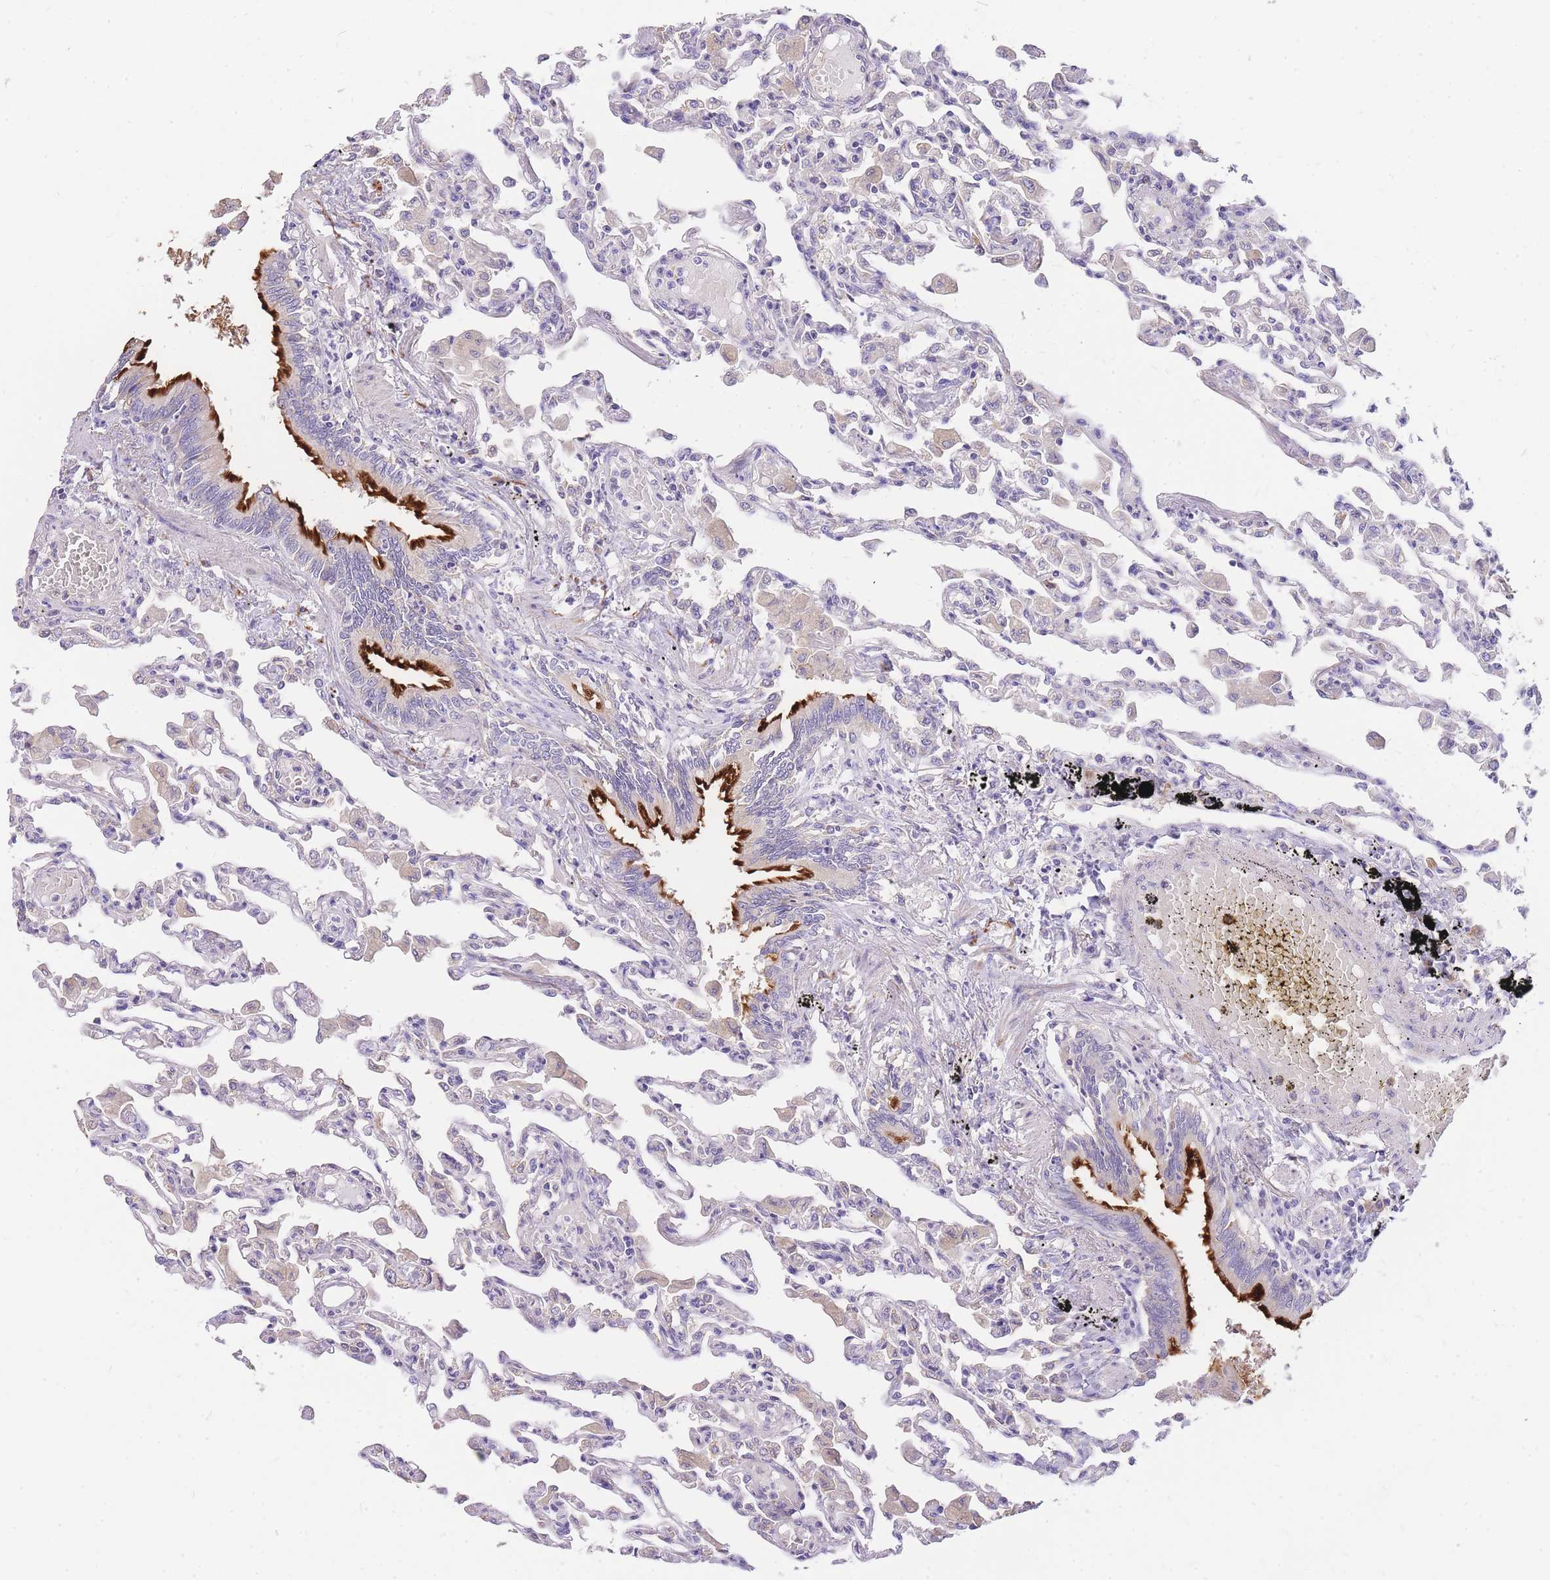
{"staining": {"intensity": "negative", "quantity": "none", "location": "none"}, "tissue": "lung", "cell_type": "Alveolar cells", "image_type": "normal", "snomed": [{"axis": "morphology", "description": "Normal tissue, NOS"}, {"axis": "topography", "description": "Bronchus"}, {"axis": "topography", "description": "Lung"}], "caption": "The histopathology image exhibits no staining of alveolar cells in benign lung. Nuclei are stained in blue.", "gene": "C2orf88", "patient": {"sex": "female", "age": 49}}